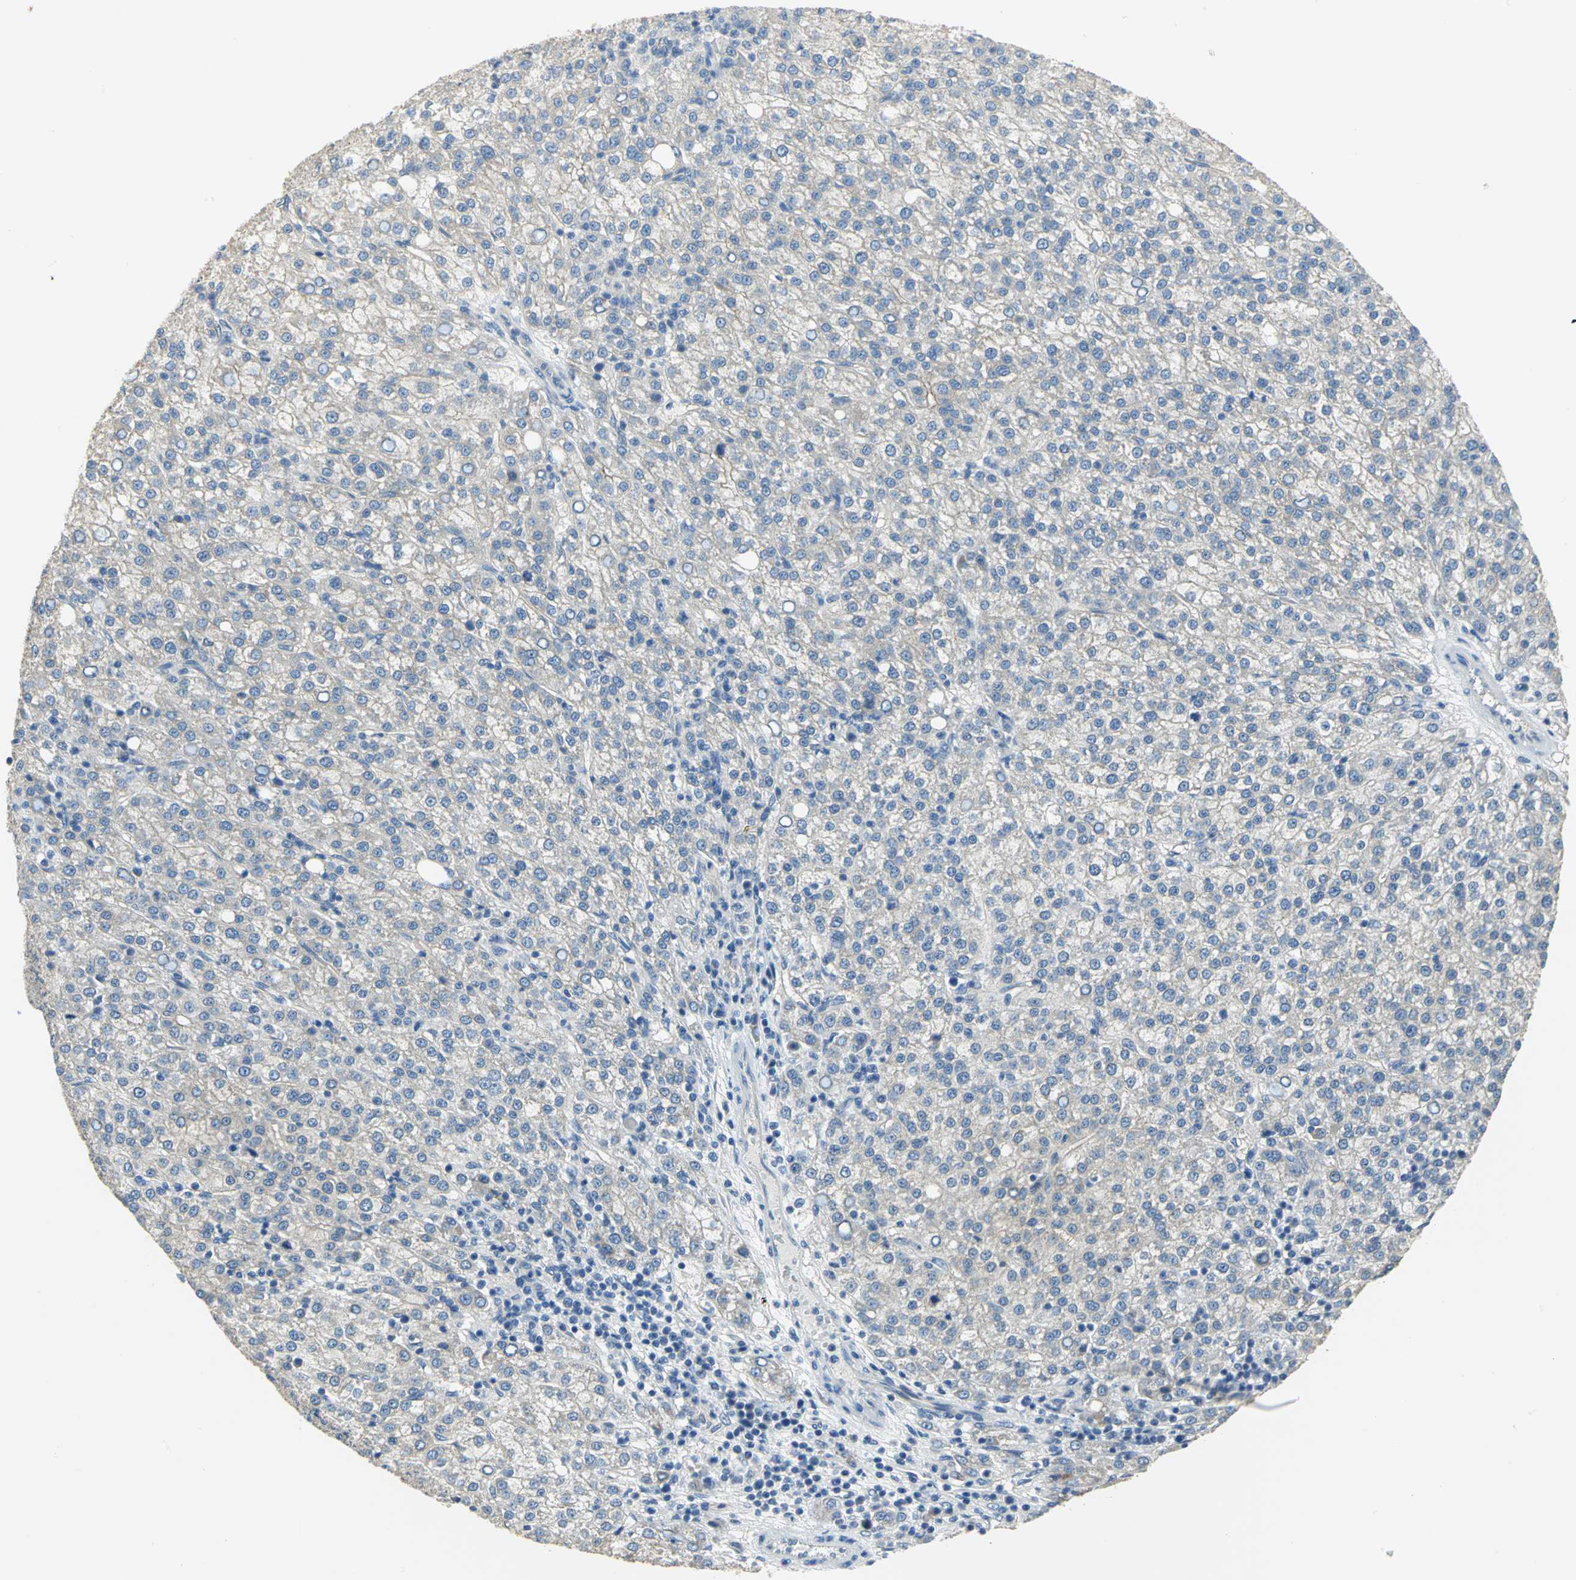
{"staining": {"intensity": "negative", "quantity": "none", "location": "none"}, "tissue": "liver cancer", "cell_type": "Tumor cells", "image_type": "cancer", "snomed": [{"axis": "morphology", "description": "Carcinoma, Hepatocellular, NOS"}, {"axis": "topography", "description": "Liver"}], "caption": "High power microscopy photomicrograph of an IHC photomicrograph of liver hepatocellular carcinoma, revealing no significant expression in tumor cells.", "gene": "HTR1F", "patient": {"sex": "female", "age": 58}}